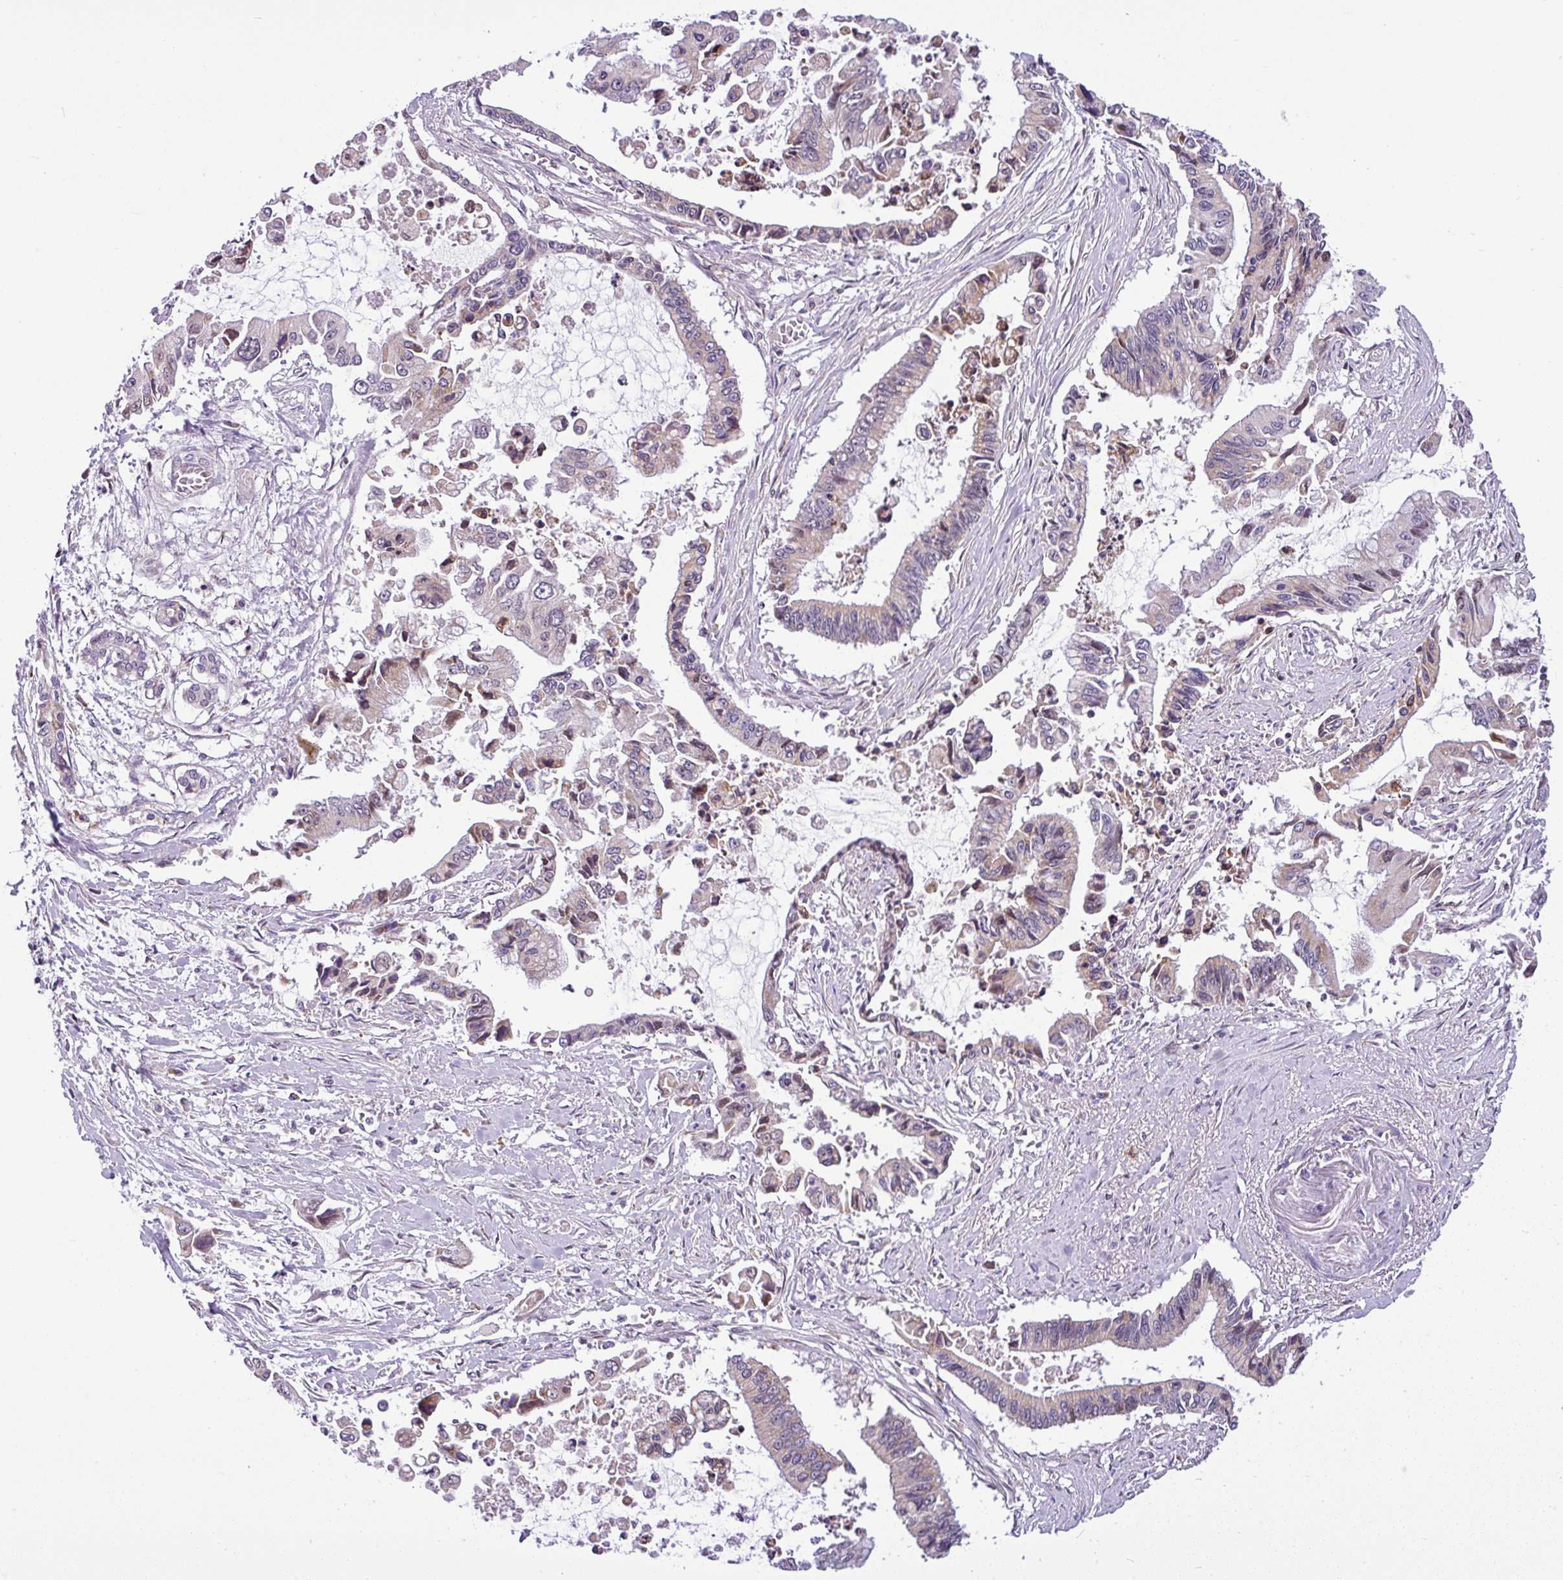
{"staining": {"intensity": "weak", "quantity": "25%-75%", "location": "cytoplasmic/membranous"}, "tissue": "pancreatic cancer", "cell_type": "Tumor cells", "image_type": "cancer", "snomed": [{"axis": "morphology", "description": "Adenocarcinoma, NOS"}, {"axis": "topography", "description": "Pancreas"}], "caption": "About 25%-75% of tumor cells in pancreatic adenocarcinoma display weak cytoplasmic/membranous protein positivity as visualized by brown immunohistochemical staining.", "gene": "NDUFB2", "patient": {"sex": "male", "age": 84}}